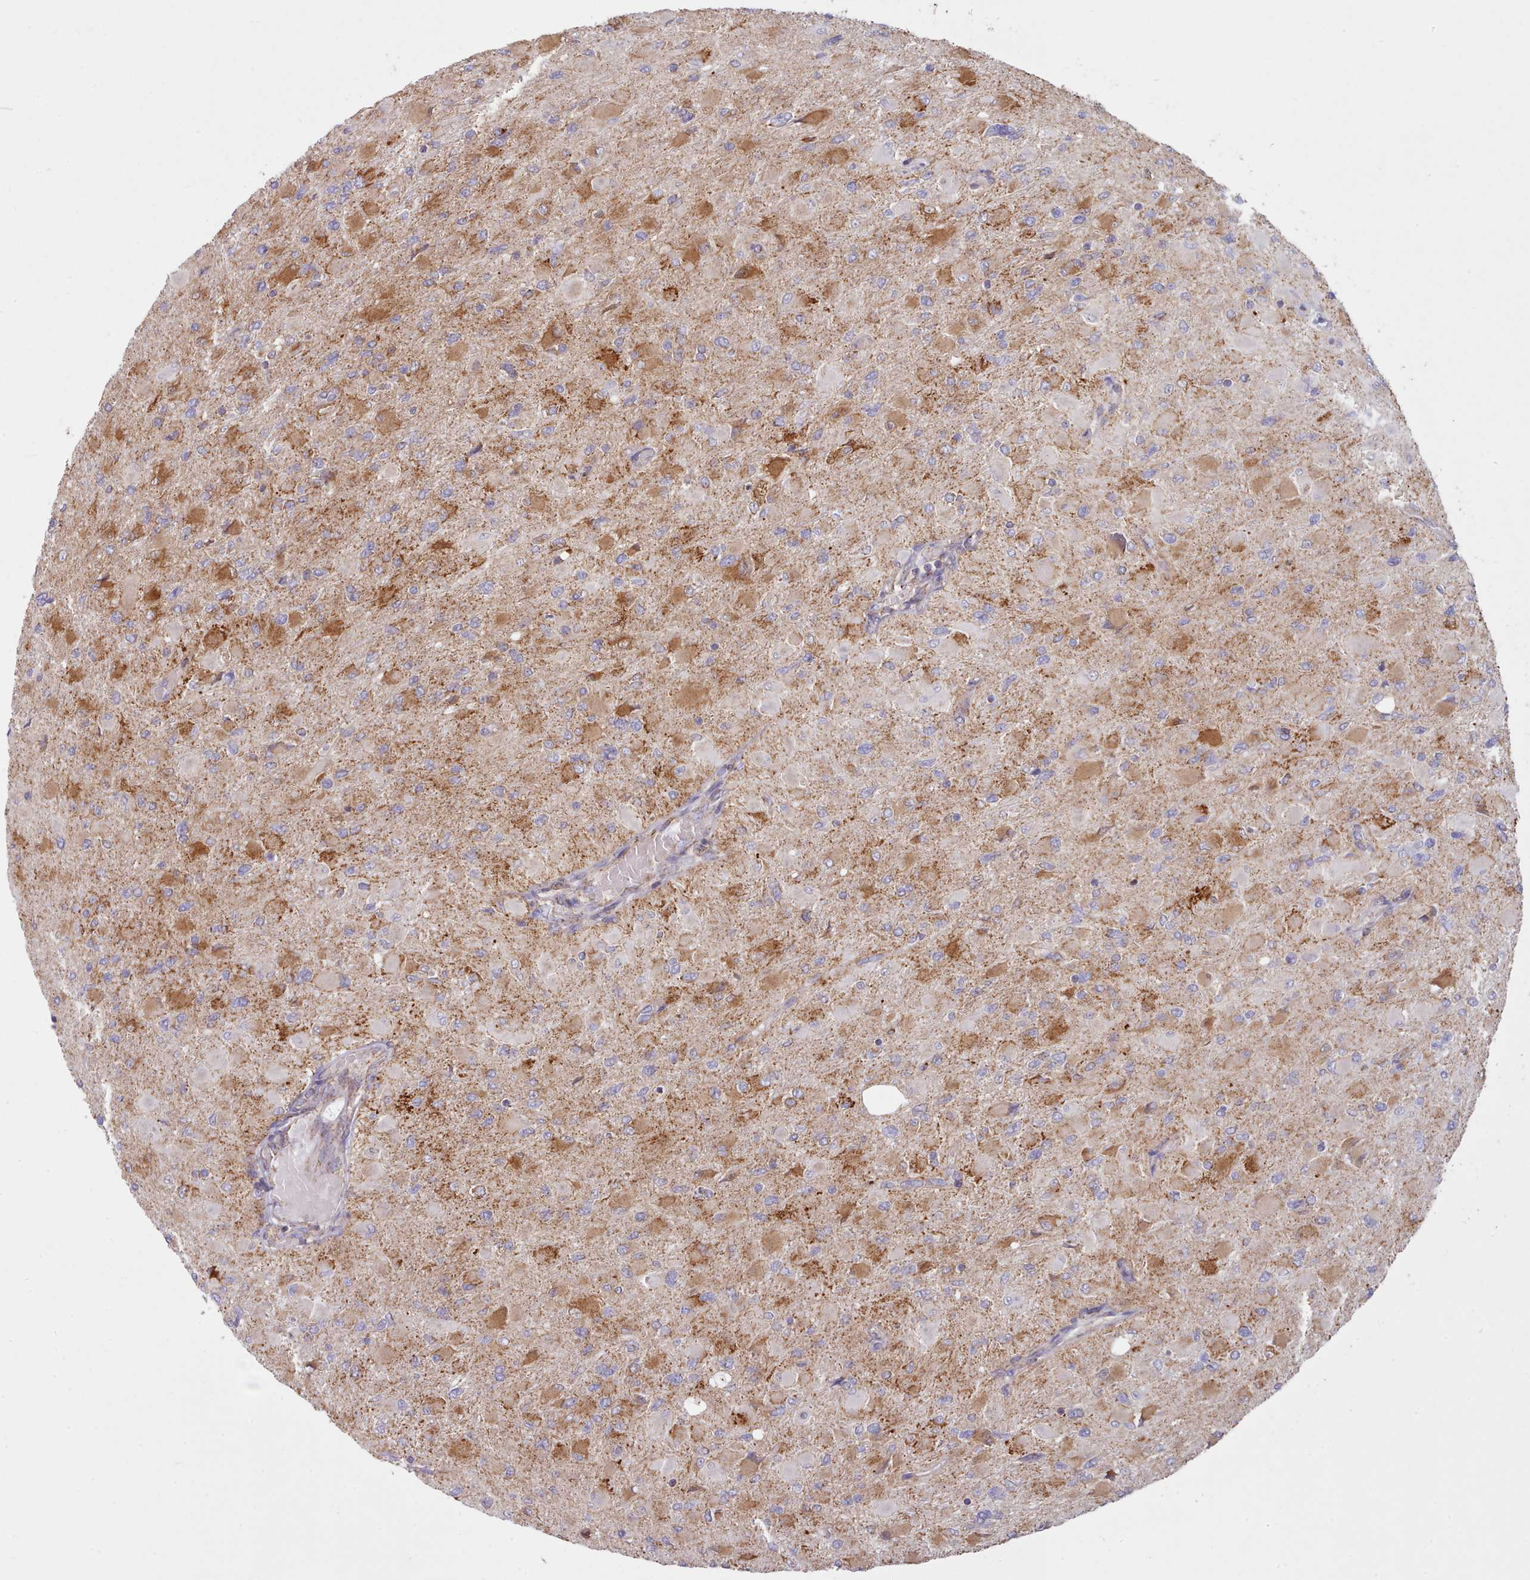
{"staining": {"intensity": "moderate", "quantity": ">75%", "location": "cytoplasmic/membranous"}, "tissue": "glioma", "cell_type": "Tumor cells", "image_type": "cancer", "snomed": [{"axis": "morphology", "description": "Glioma, malignant, High grade"}, {"axis": "topography", "description": "Cerebral cortex"}], "caption": "Immunohistochemical staining of human glioma demonstrates medium levels of moderate cytoplasmic/membranous expression in approximately >75% of tumor cells.", "gene": "HSDL2", "patient": {"sex": "female", "age": 36}}